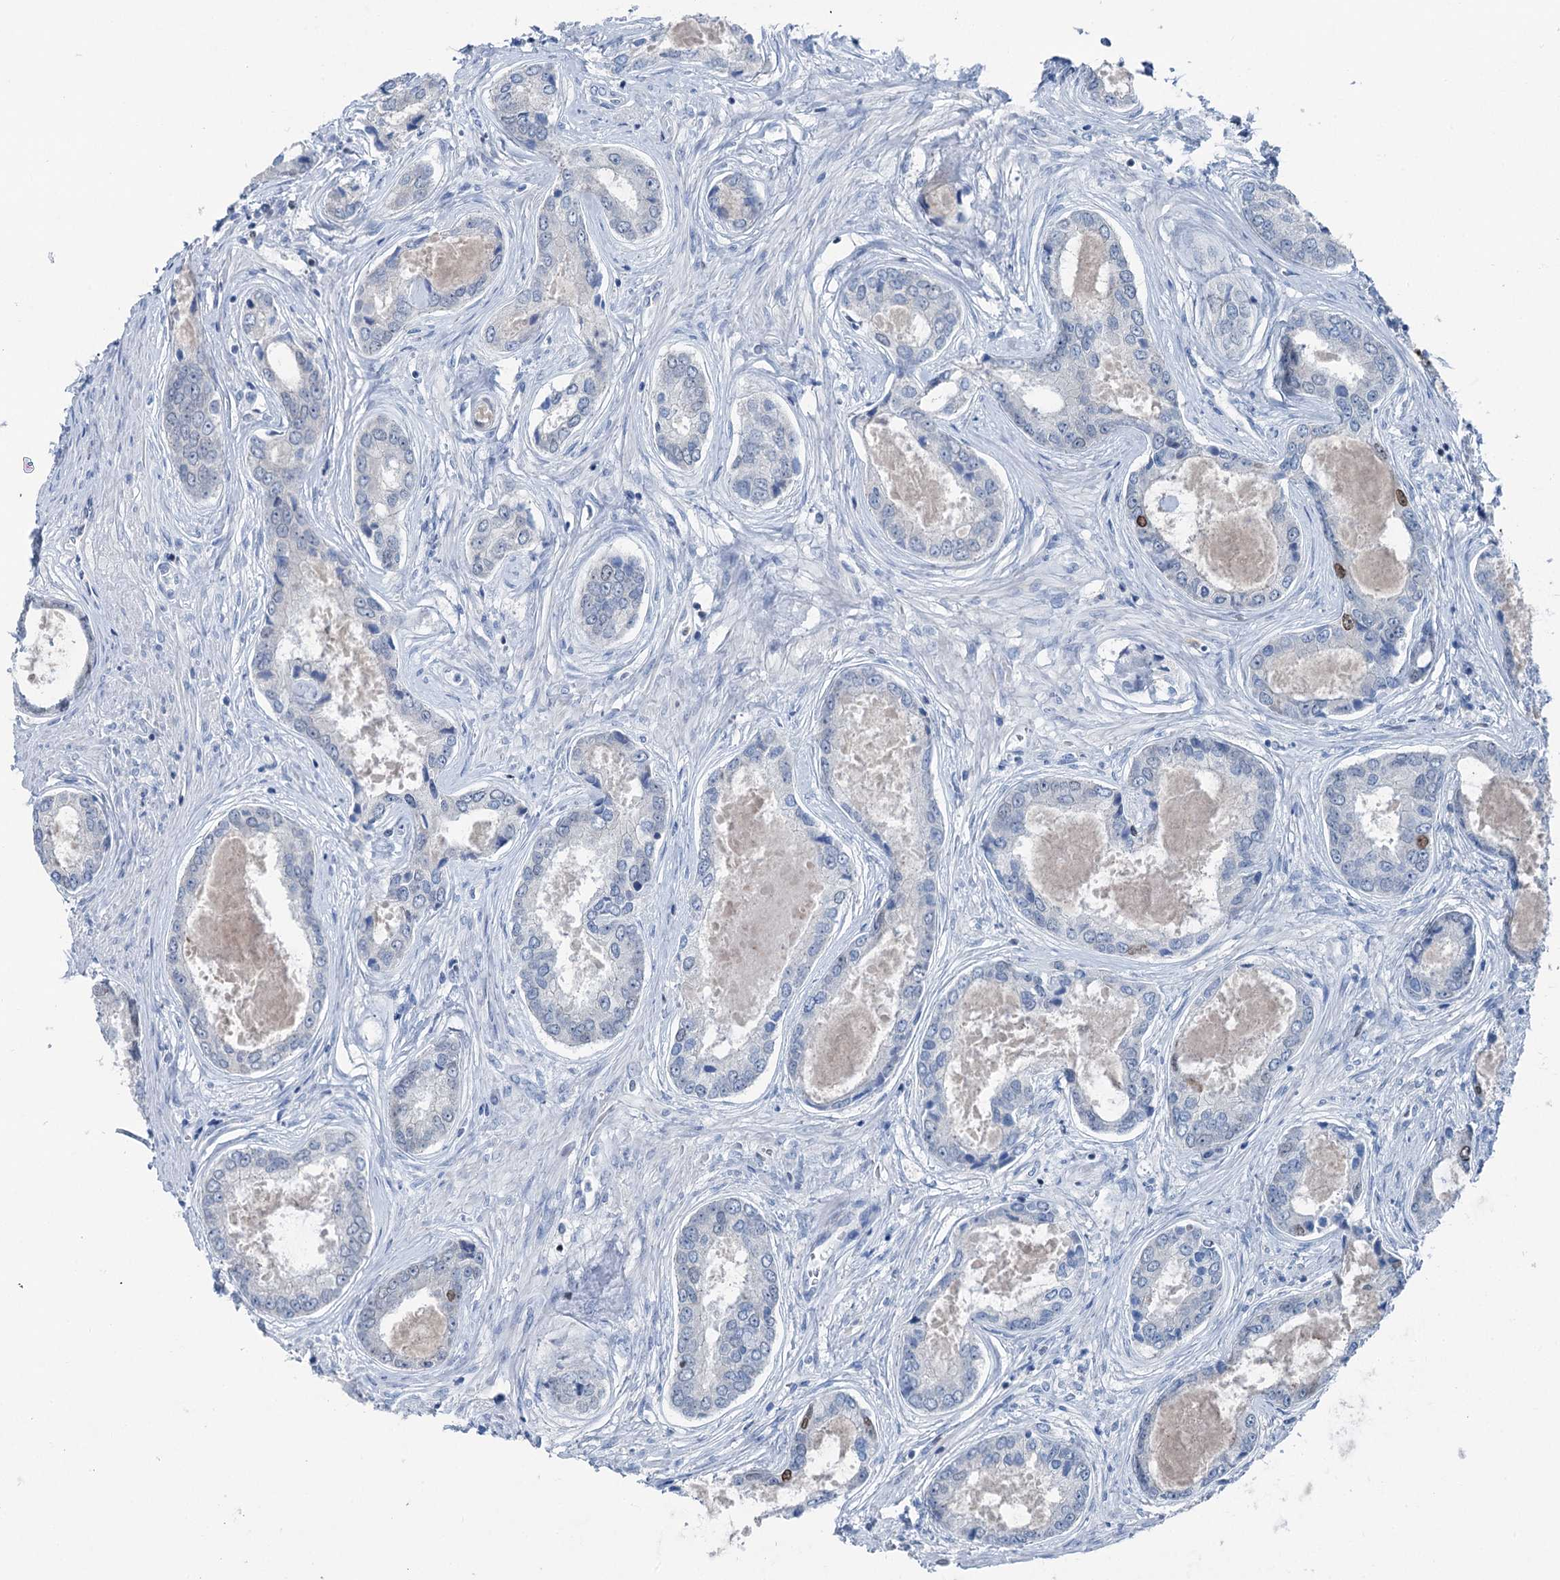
{"staining": {"intensity": "moderate", "quantity": "<25%", "location": "nuclear"}, "tissue": "prostate cancer", "cell_type": "Tumor cells", "image_type": "cancer", "snomed": [{"axis": "morphology", "description": "Adenocarcinoma, Low grade"}, {"axis": "topography", "description": "Prostate"}], "caption": "Tumor cells demonstrate low levels of moderate nuclear expression in about <25% of cells in human adenocarcinoma (low-grade) (prostate). (IHC, brightfield microscopy, high magnification).", "gene": "ELP4", "patient": {"sex": "male", "age": 68}}